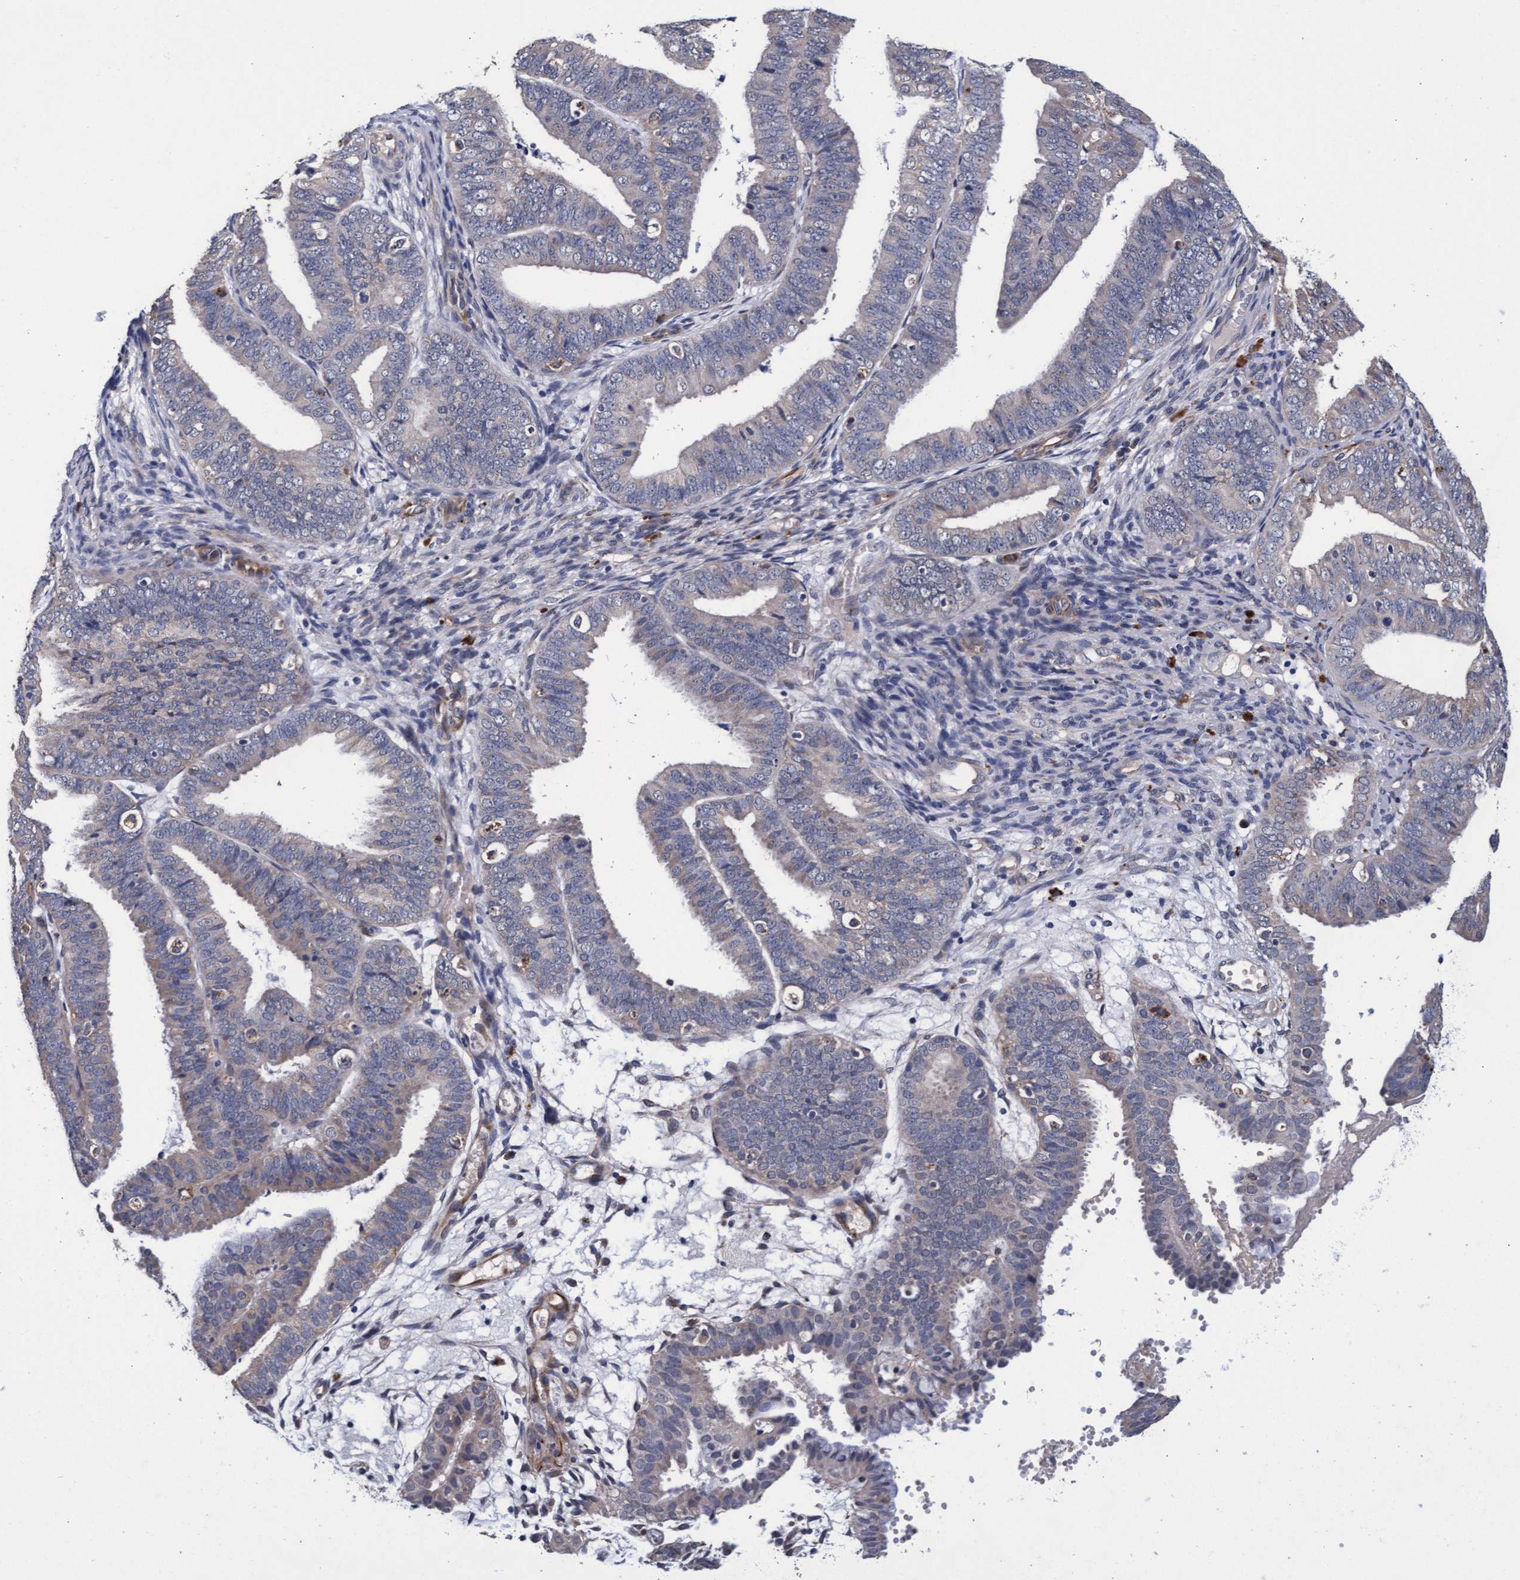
{"staining": {"intensity": "negative", "quantity": "none", "location": "none"}, "tissue": "endometrial cancer", "cell_type": "Tumor cells", "image_type": "cancer", "snomed": [{"axis": "morphology", "description": "Adenocarcinoma, NOS"}, {"axis": "topography", "description": "Endometrium"}], "caption": "Human endometrial cancer stained for a protein using immunohistochemistry reveals no staining in tumor cells.", "gene": "CPQ", "patient": {"sex": "female", "age": 63}}